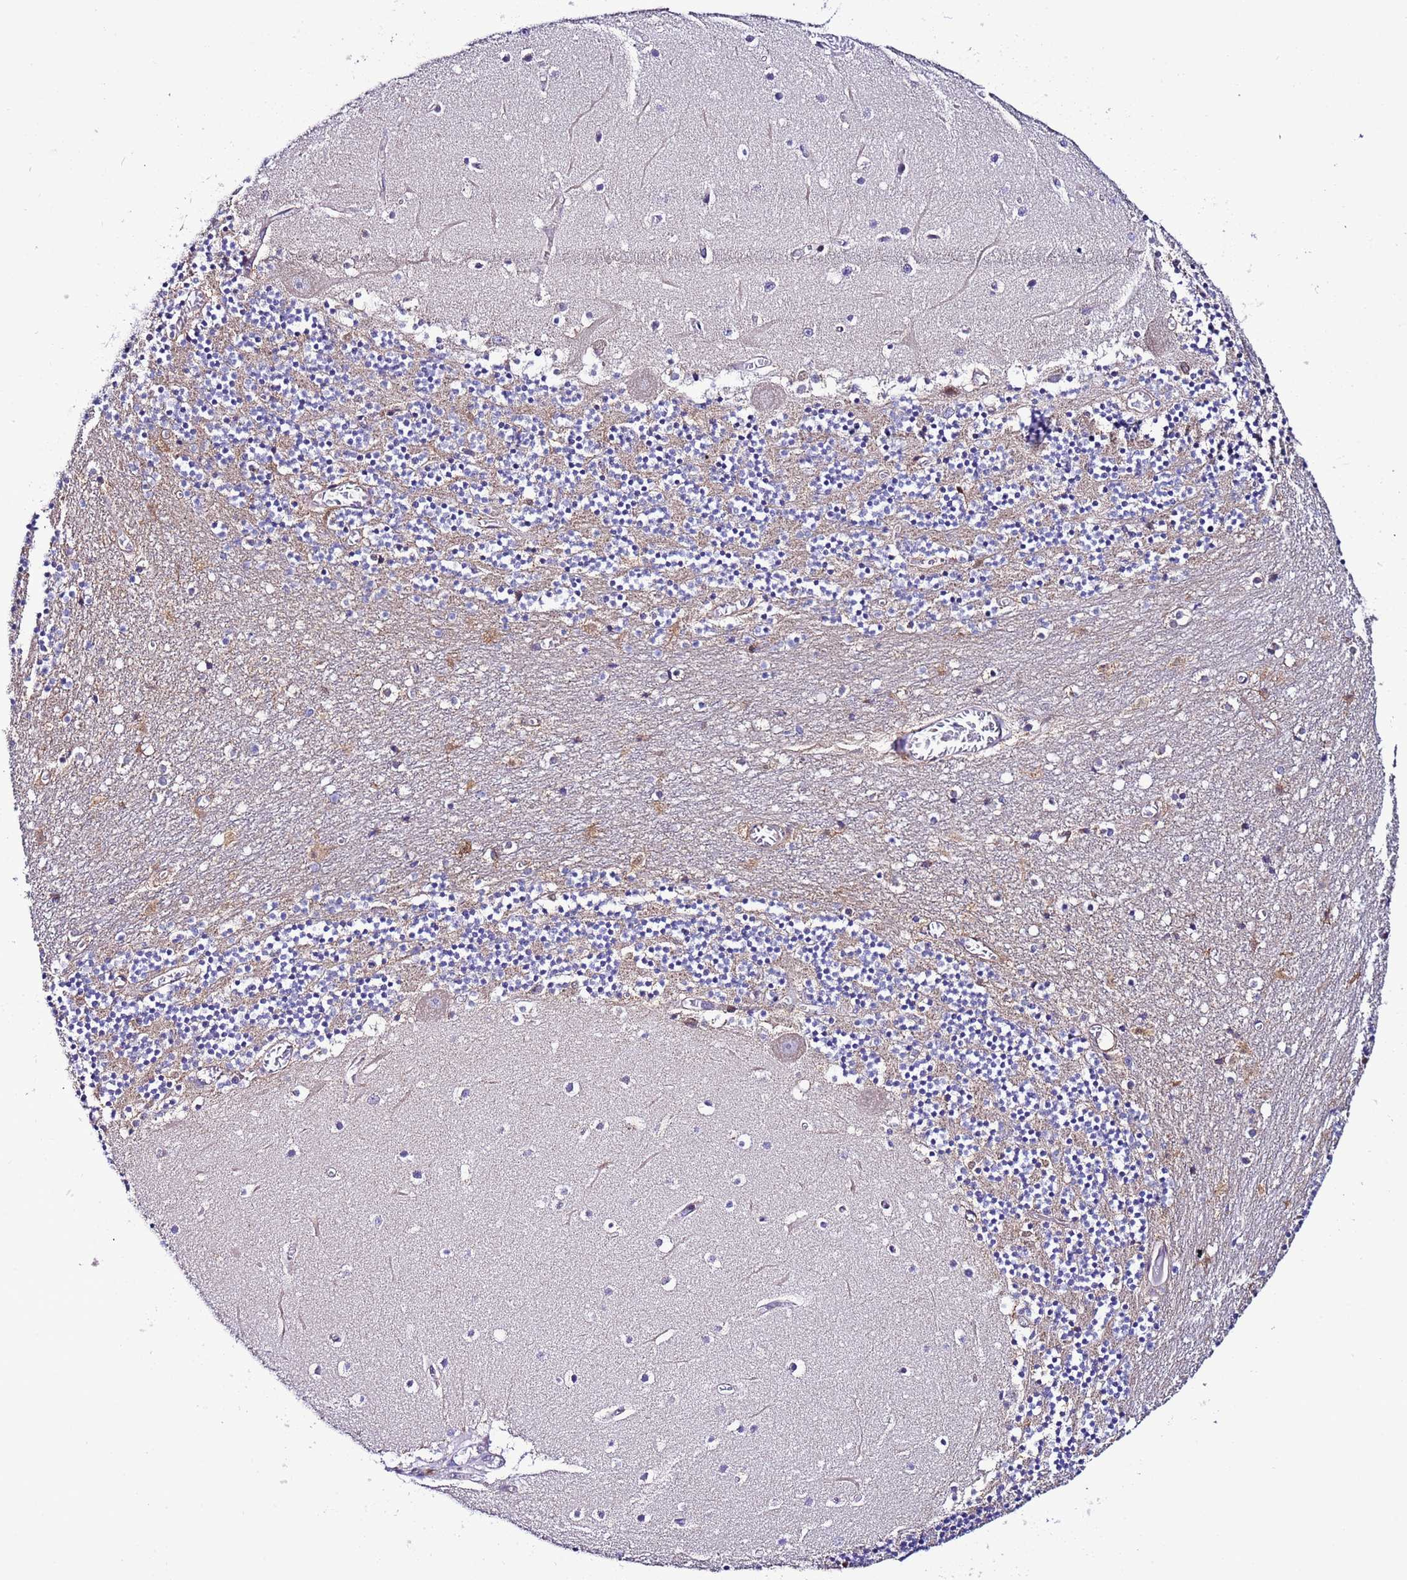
{"staining": {"intensity": "negative", "quantity": "none", "location": "none"}, "tissue": "cerebellum", "cell_type": "Cells in granular layer", "image_type": "normal", "snomed": [{"axis": "morphology", "description": "Normal tissue, NOS"}, {"axis": "topography", "description": "Cerebellum"}], "caption": "Human cerebellum stained for a protein using immunohistochemistry demonstrates no positivity in cells in granular layer.", "gene": "AHI1", "patient": {"sex": "female", "age": 28}}